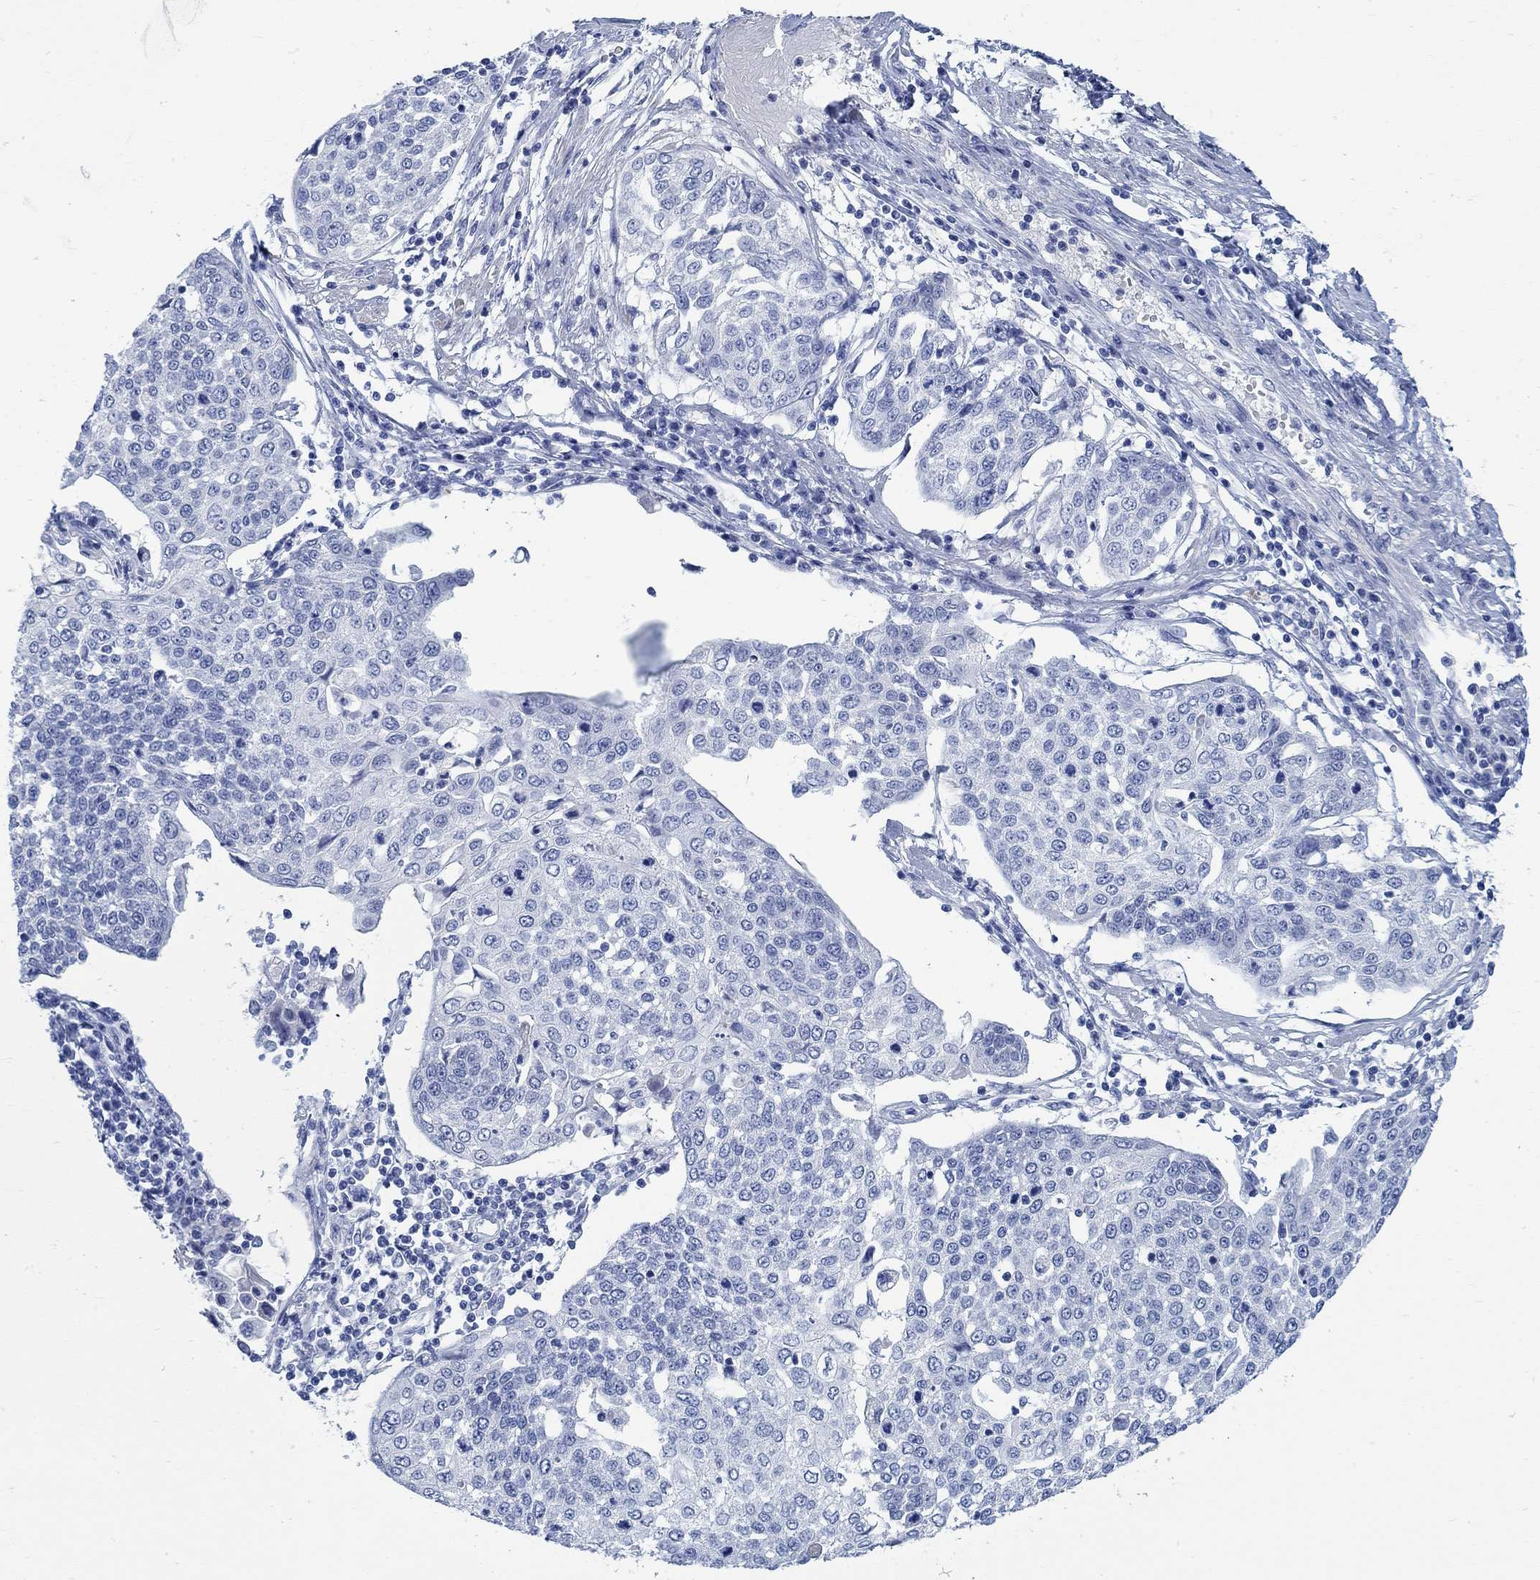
{"staining": {"intensity": "negative", "quantity": "none", "location": "none"}, "tissue": "cervical cancer", "cell_type": "Tumor cells", "image_type": "cancer", "snomed": [{"axis": "morphology", "description": "Squamous cell carcinoma, NOS"}, {"axis": "topography", "description": "Cervix"}], "caption": "Immunohistochemistry (IHC) image of neoplastic tissue: cervical squamous cell carcinoma stained with DAB (3,3'-diaminobenzidine) demonstrates no significant protein positivity in tumor cells.", "gene": "RBM20", "patient": {"sex": "female", "age": 34}}